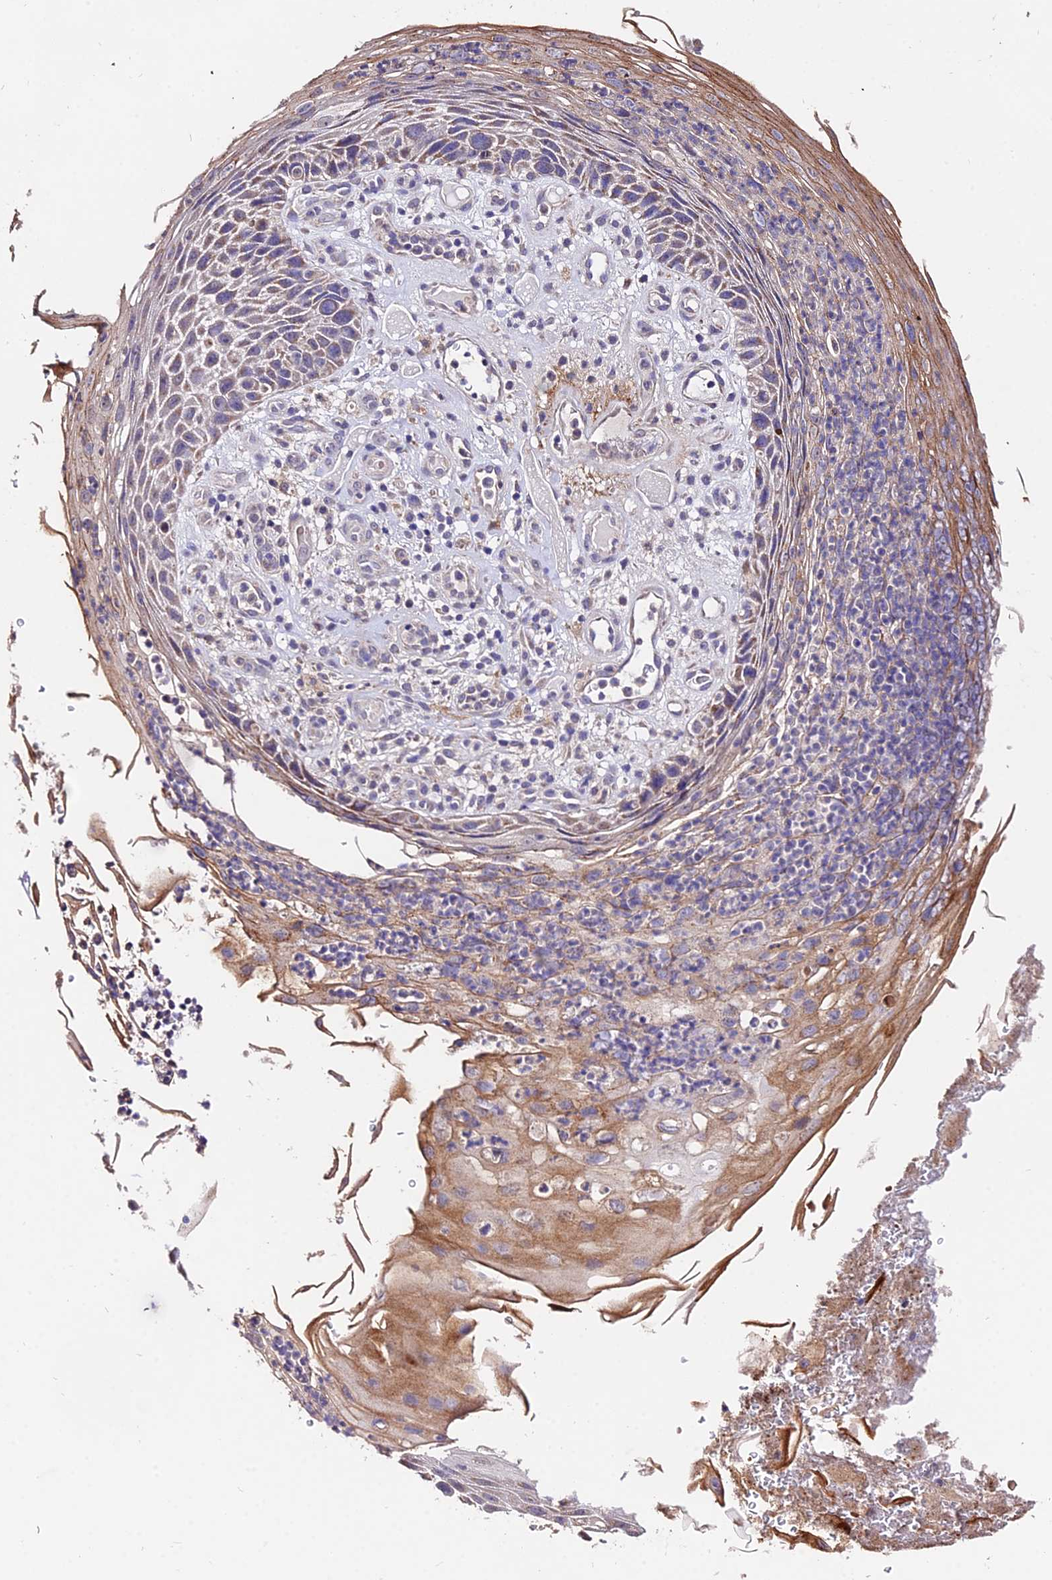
{"staining": {"intensity": "weak", "quantity": ">75%", "location": "cytoplasmic/membranous"}, "tissue": "skin cancer", "cell_type": "Tumor cells", "image_type": "cancer", "snomed": [{"axis": "morphology", "description": "Squamous cell carcinoma, NOS"}, {"axis": "topography", "description": "Skin"}], "caption": "Skin cancer stained with DAB (3,3'-diaminobenzidine) immunohistochemistry displays low levels of weak cytoplasmic/membranous positivity in approximately >75% of tumor cells.", "gene": "WDR5B", "patient": {"sex": "female", "age": 88}}